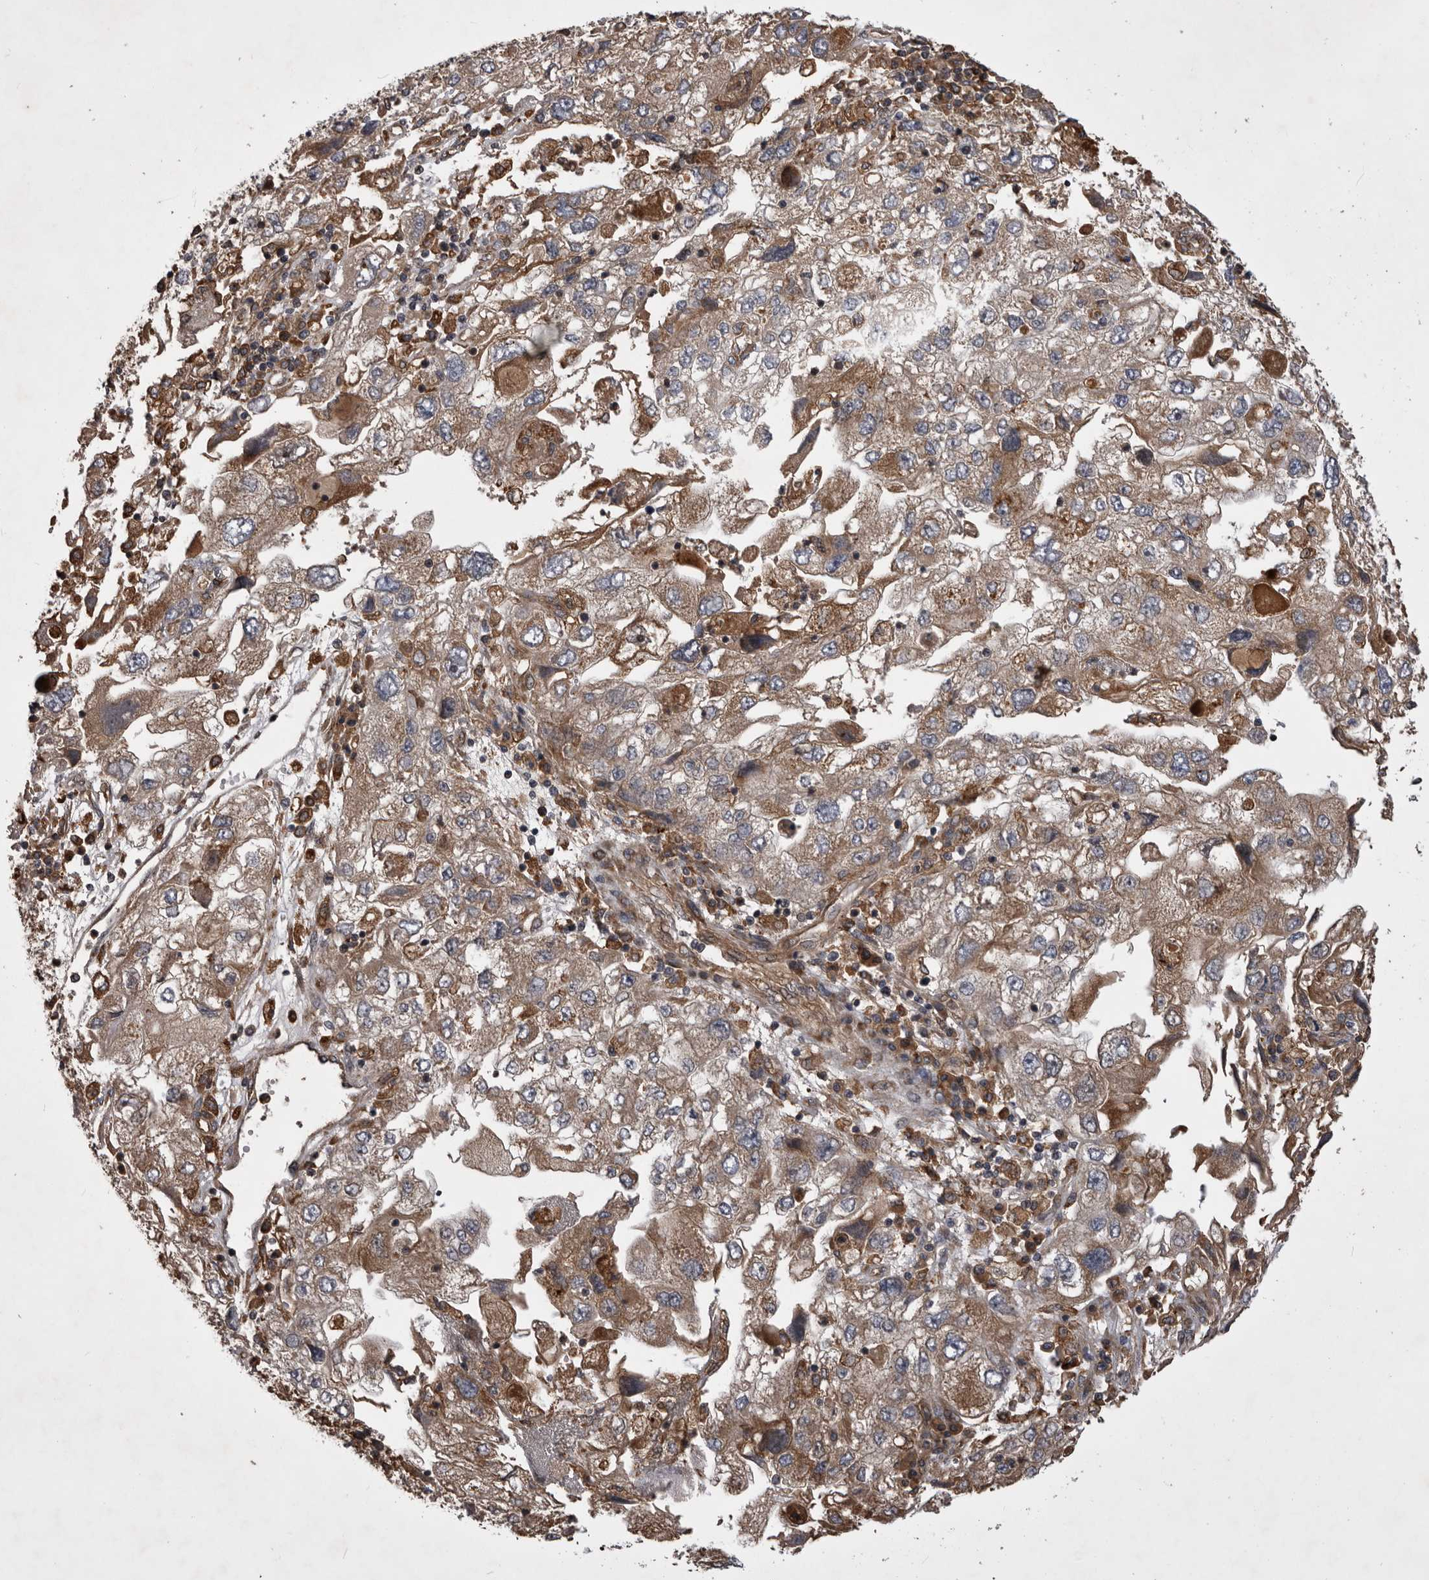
{"staining": {"intensity": "moderate", "quantity": "25%-75%", "location": "cytoplasmic/membranous"}, "tissue": "endometrial cancer", "cell_type": "Tumor cells", "image_type": "cancer", "snomed": [{"axis": "morphology", "description": "Adenocarcinoma, NOS"}, {"axis": "topography", "description": "Endometrium"}], "caption": "The photomicrograph reveals a brown stain indicating the presence of a protein in the cytoplasmic/membranous of tumor cells in adenocarcinoma (endometrial). (brown staining indicates protein expression, while blue staining denotes nuclei).", "gene": "RAB3GAP2", "patient": {"sex": "female", "age": 49}}